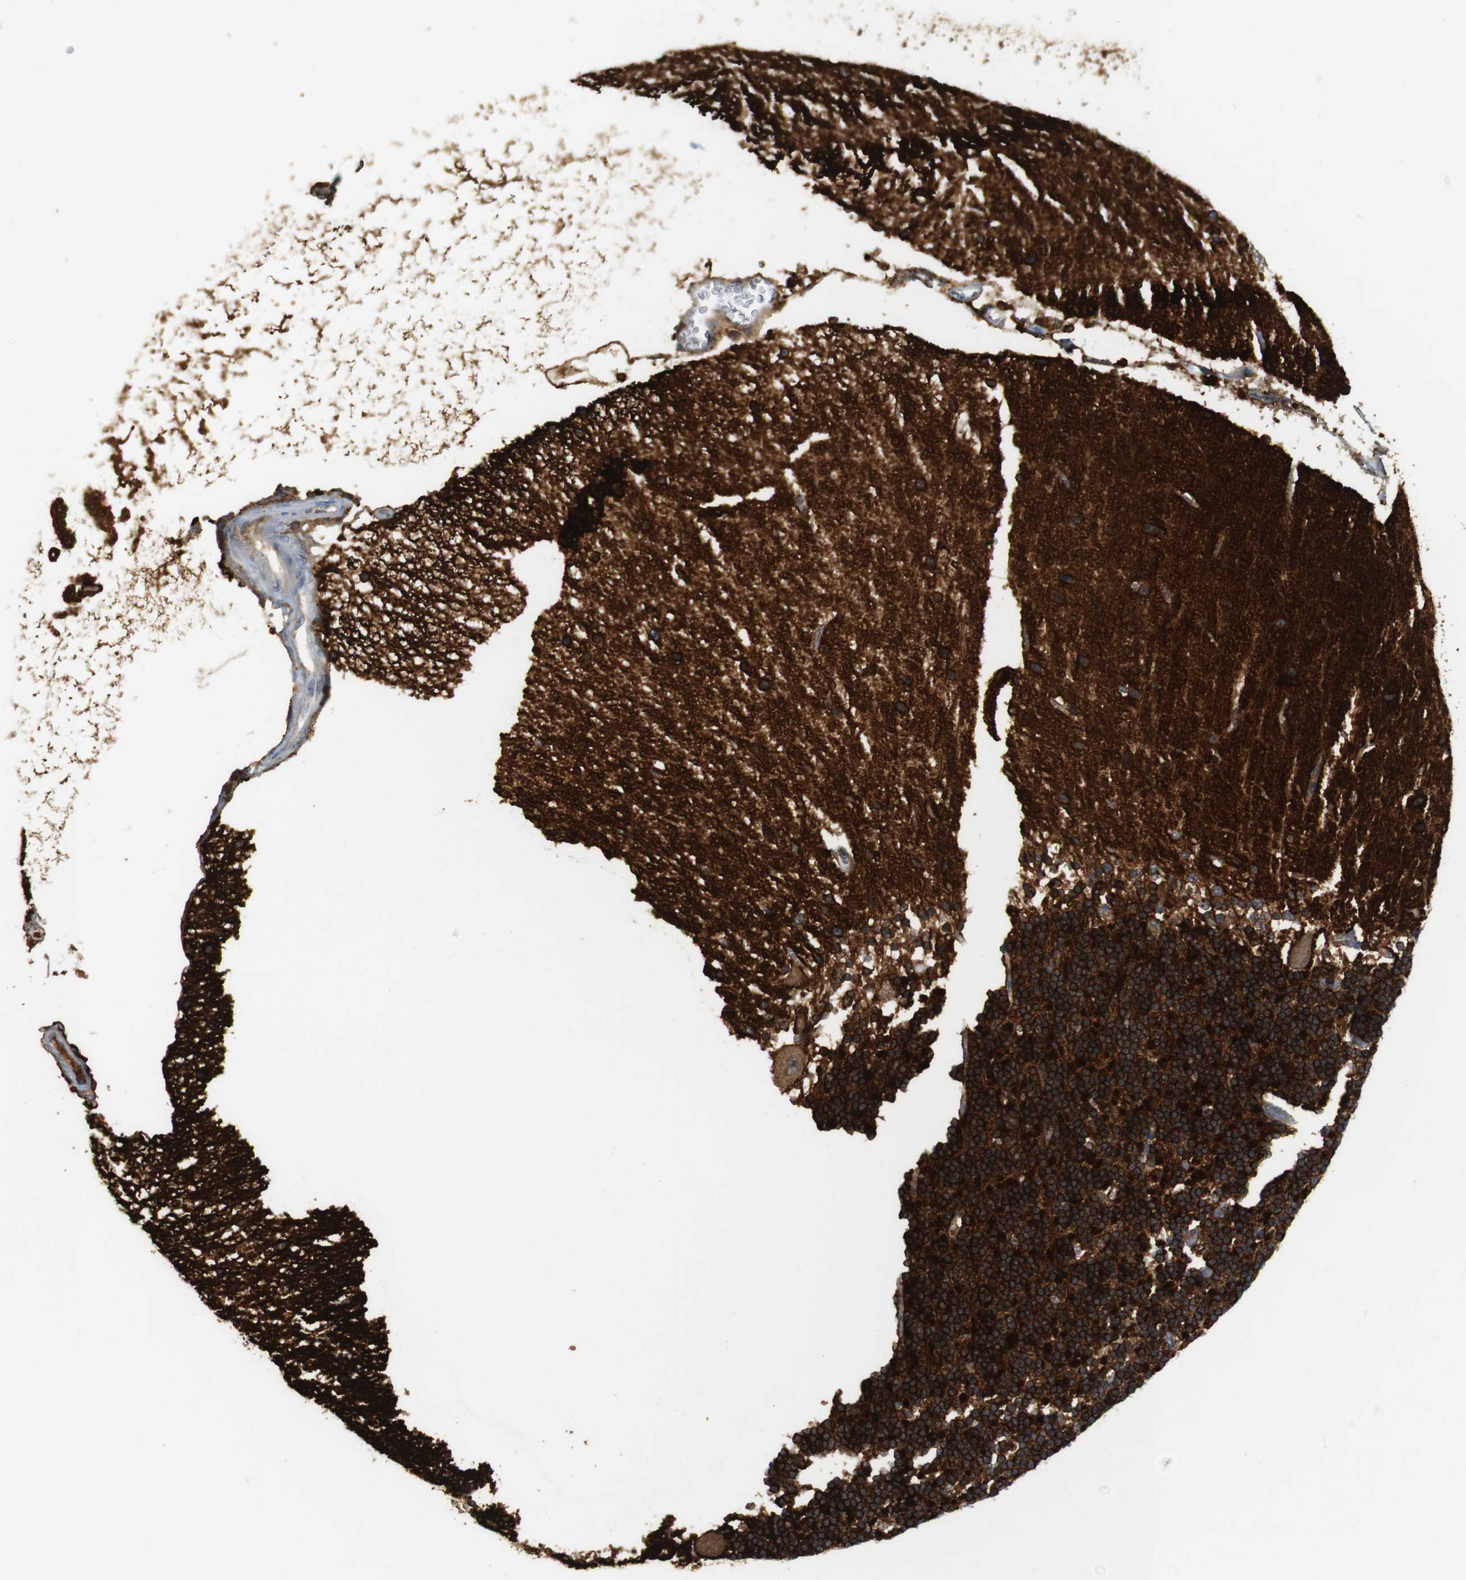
{"staining": {"intensity": "strong", "quantity": ">75%", "location": "cytoplasmic/membranous"}, "tissue": "cerebellum", "cell_type": "Cells in granular layer", "image_type": "normal", "snomed": [{"axis": "morphology", "description": "Normal tissue, NOS"}, {"axis": "topography", "description": "Cerebellum"}], "caption": "Strong cytoplasmic/membranous expression is appreciated in about >75% of cells in granular layer in normal cerebellum.", "gene": "SIRPA", "patient": {"sex": "female", "age": 54}}